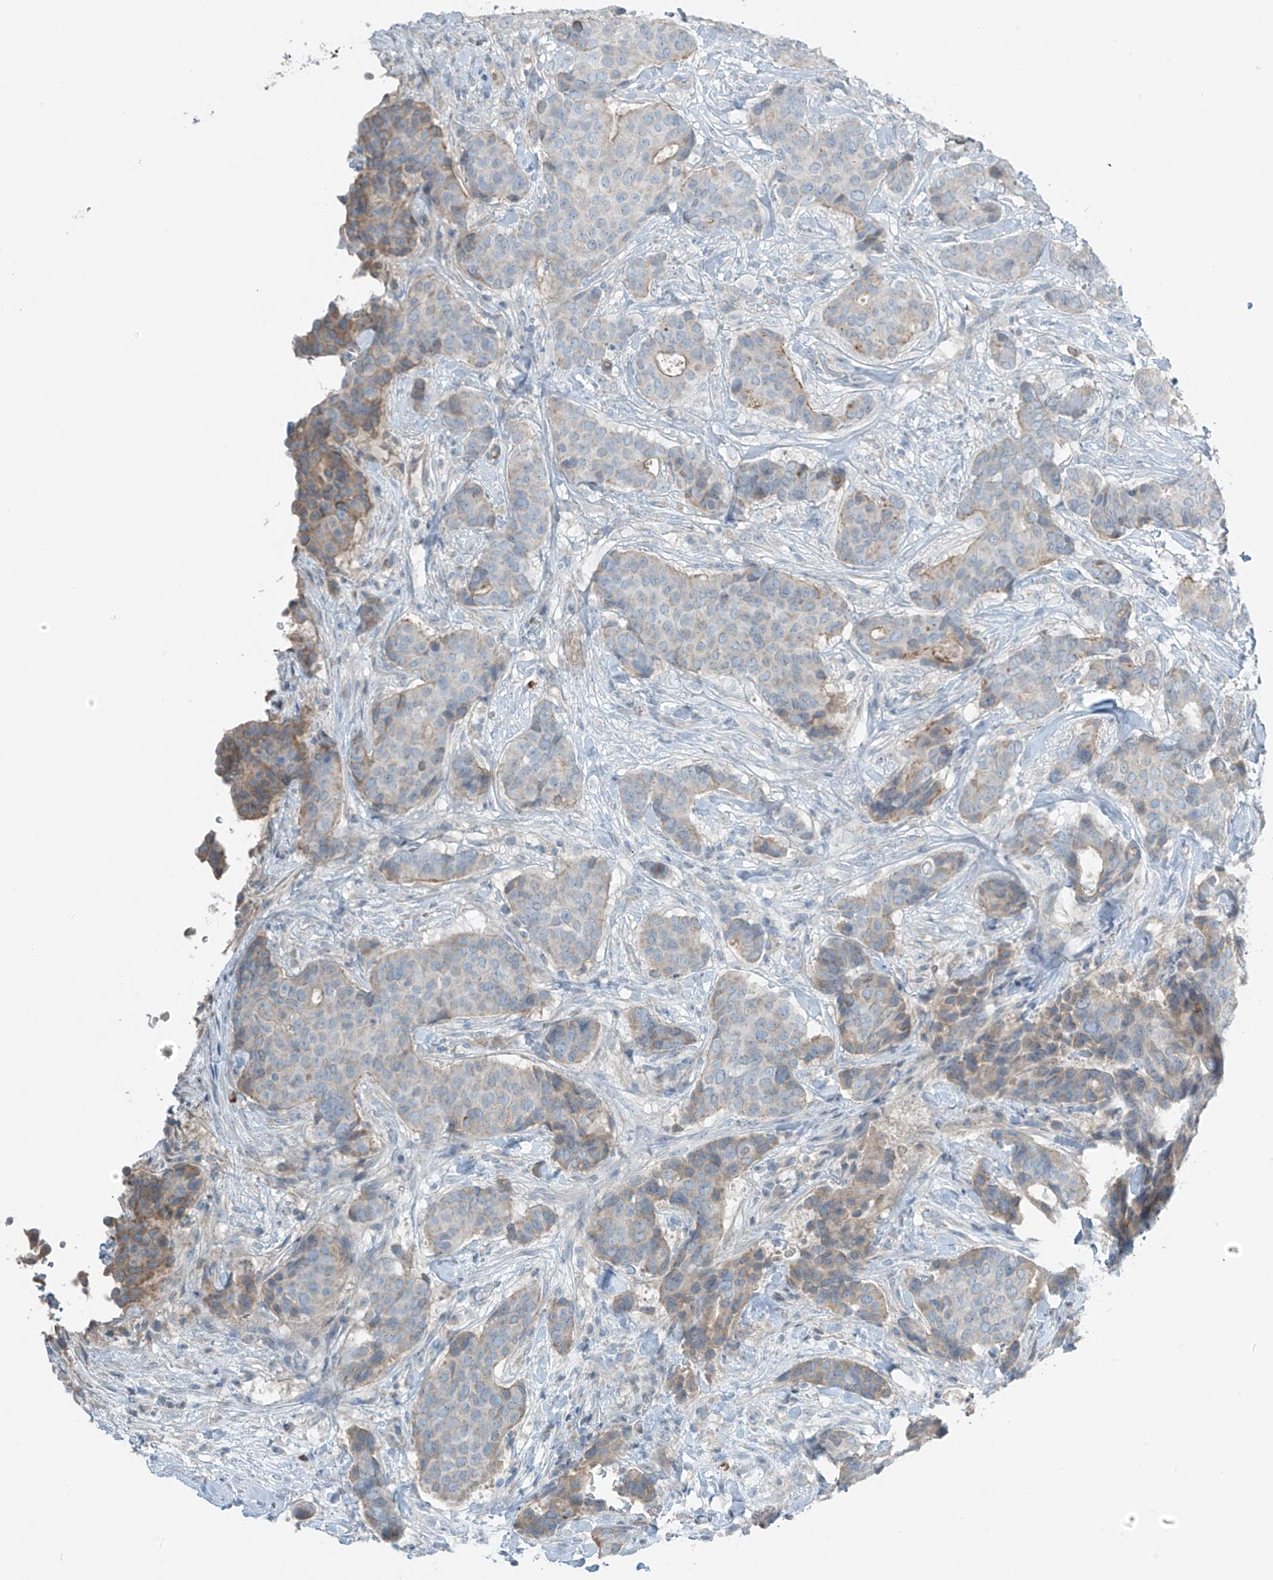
{"staining": {"intensity": "negative", "quantity": "none", "location": "none"}, "tissue": "breast cancer", "cell_type": "Tumor cells", "image_type": "cancer", "snomed": [{"axis": "morphology", "description": "Duct carcinoma"}, {"axis": "topography", "description": "Breast"}], "caption": "This is a histopathology image of IHC staining of breast cancer, which shows no positivity in tumor cells.", "gene": "FAM131C", "patient": {"sex": "female", "age": 75}}